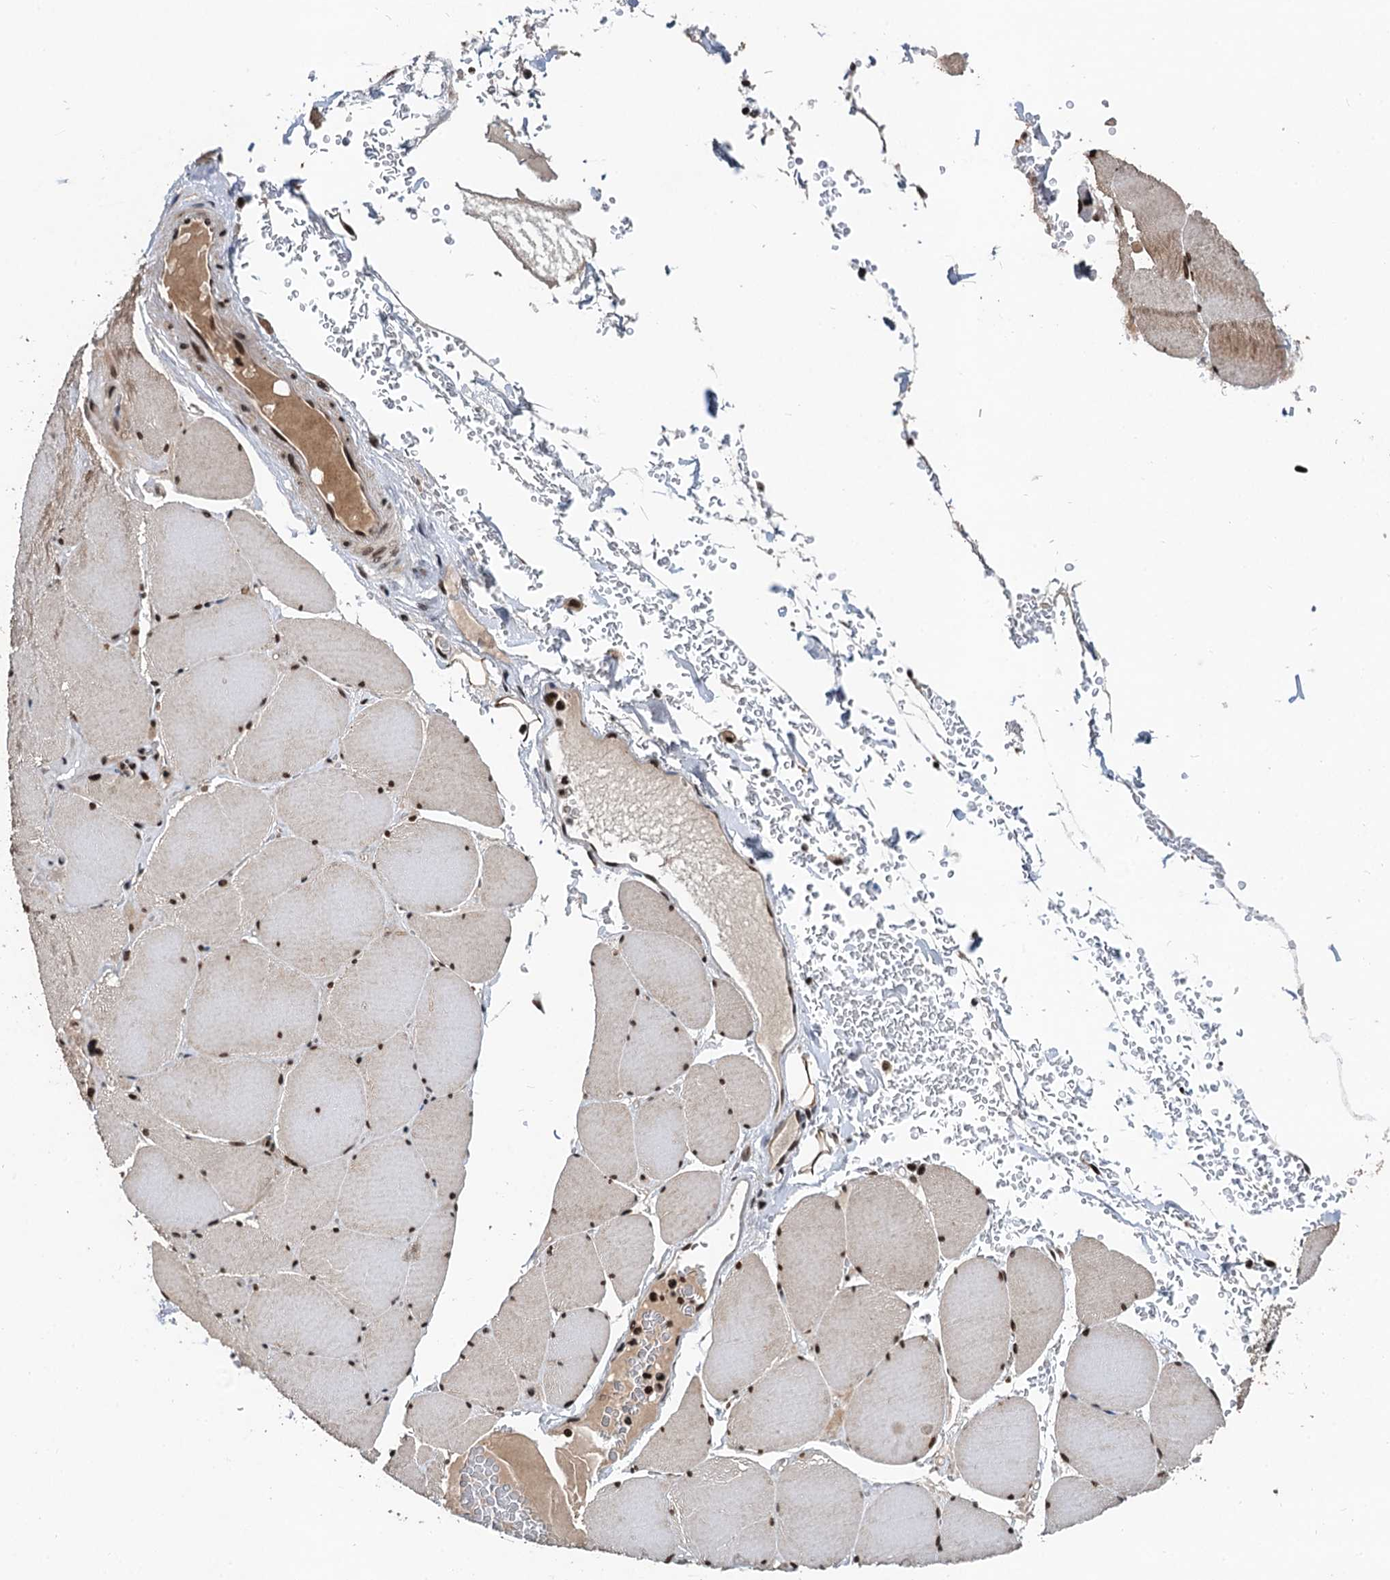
{"staining": {"intensity": "moderate", "quantity": ">75%", "location": "cytoplasmic/membranous,nuclear"}, "tissue": "skeletal muscle", "cell_type": "Myocytes", "image_type": "normal", "snomed": [{"axis": "morphology", "description": "Normal tissue, NOS"}, {"axis": "topography", "description": "Skeletal muscle"}, {"axis": "topography", "description": "Head-Neck"}], "caption": "Immunohistochemistry histopathology image of benign skeletal muscle stained for a protein (brown), which displays medium levels of moderate cytoplasmic/membranous,nuclear expression in about >75% of myocytes.", "gene": "FAM217B", "patient": {"sex": "male", "age": 66}}